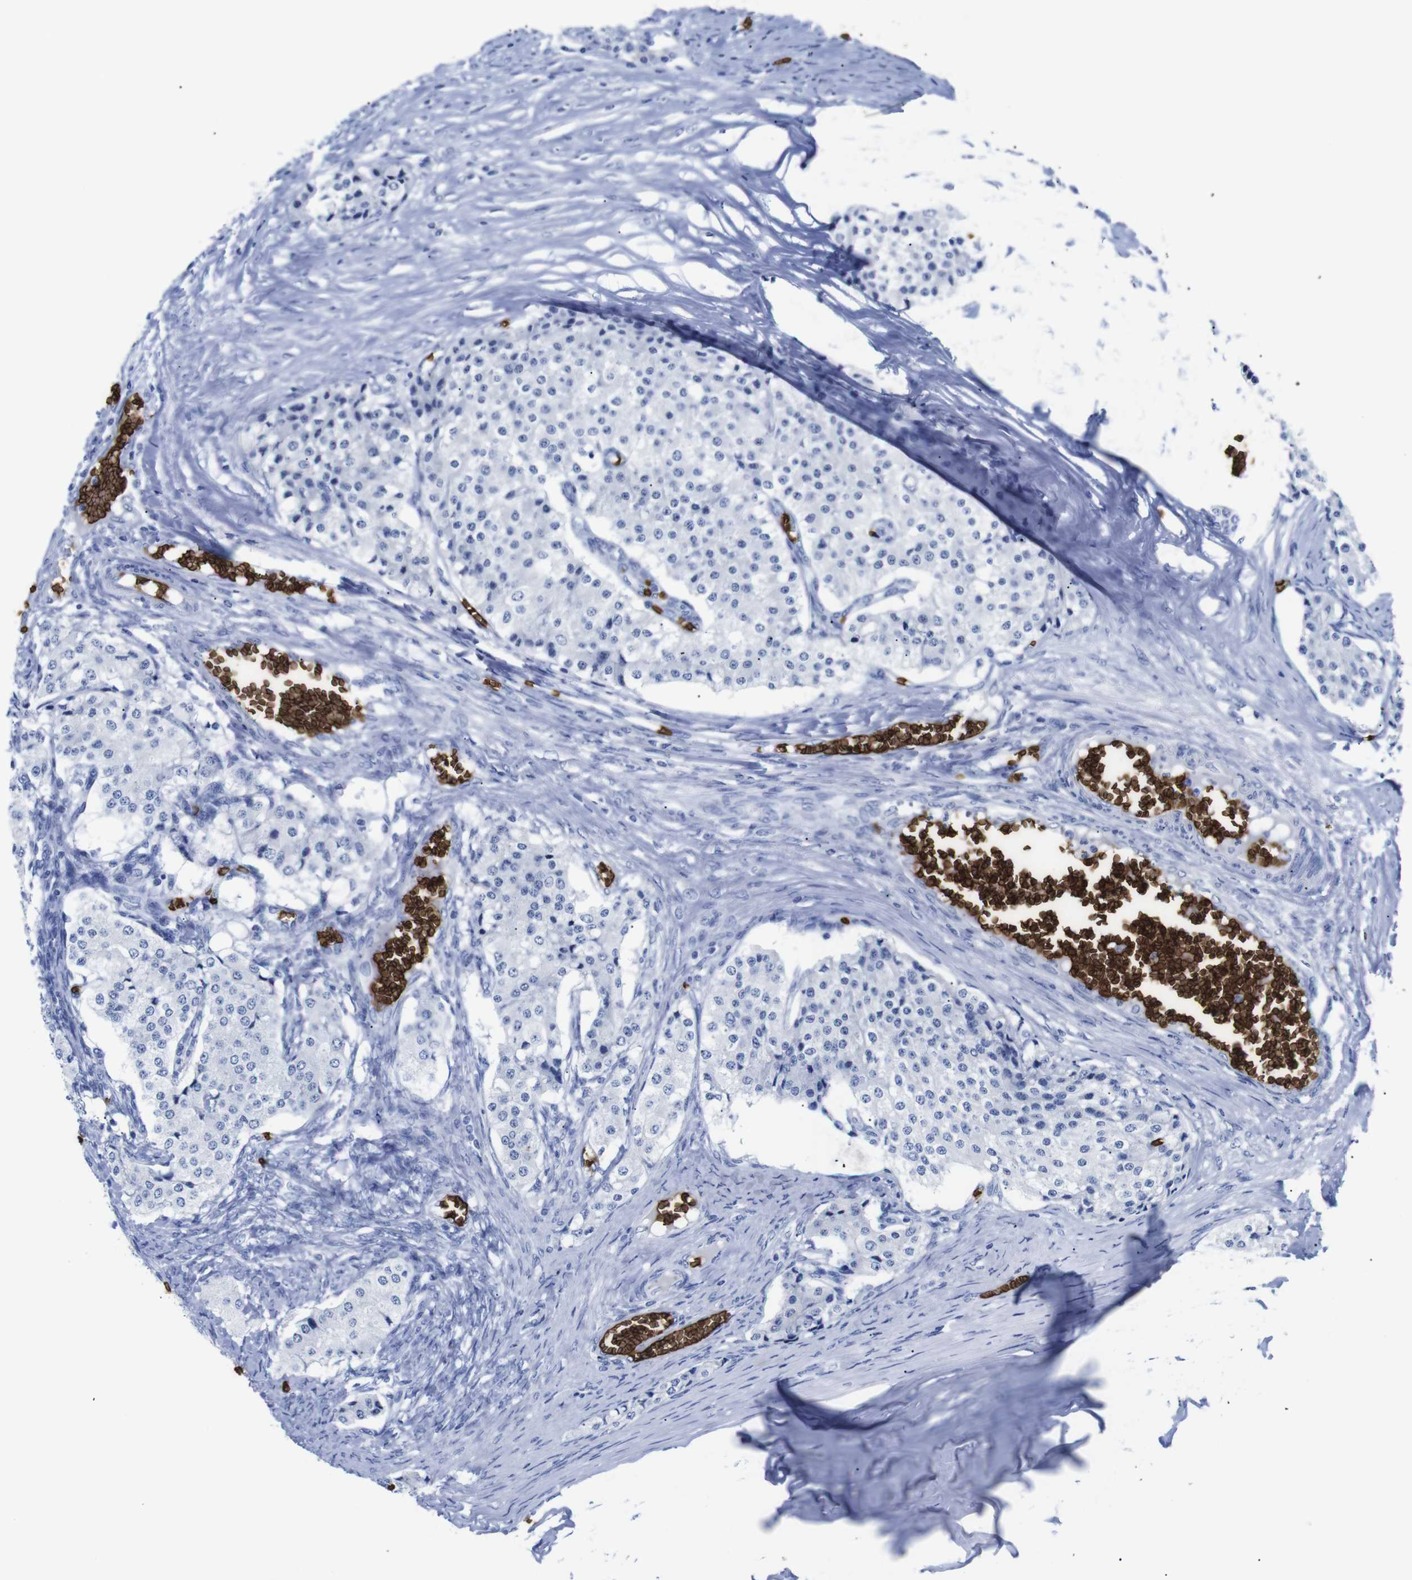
{"staining": {"intensity": "negative", "quantity": "none", "location": "none"}, "tissue": "carcinoid", "cell_type": "Tumor cells", "image_type": "cancer", "snomed": [{"axis": "morphology", "description": "Carcinoid, malignant, NOS"}, {"axis": "topography", "description": "Colon"}], "caption": "Immunohistochemistry micrograph of carcinoid stained for a protein (brown), which displays no expression in tumor cells.", "gene": "S1PR2", "patient": {"sex": "female", "age": 52}}